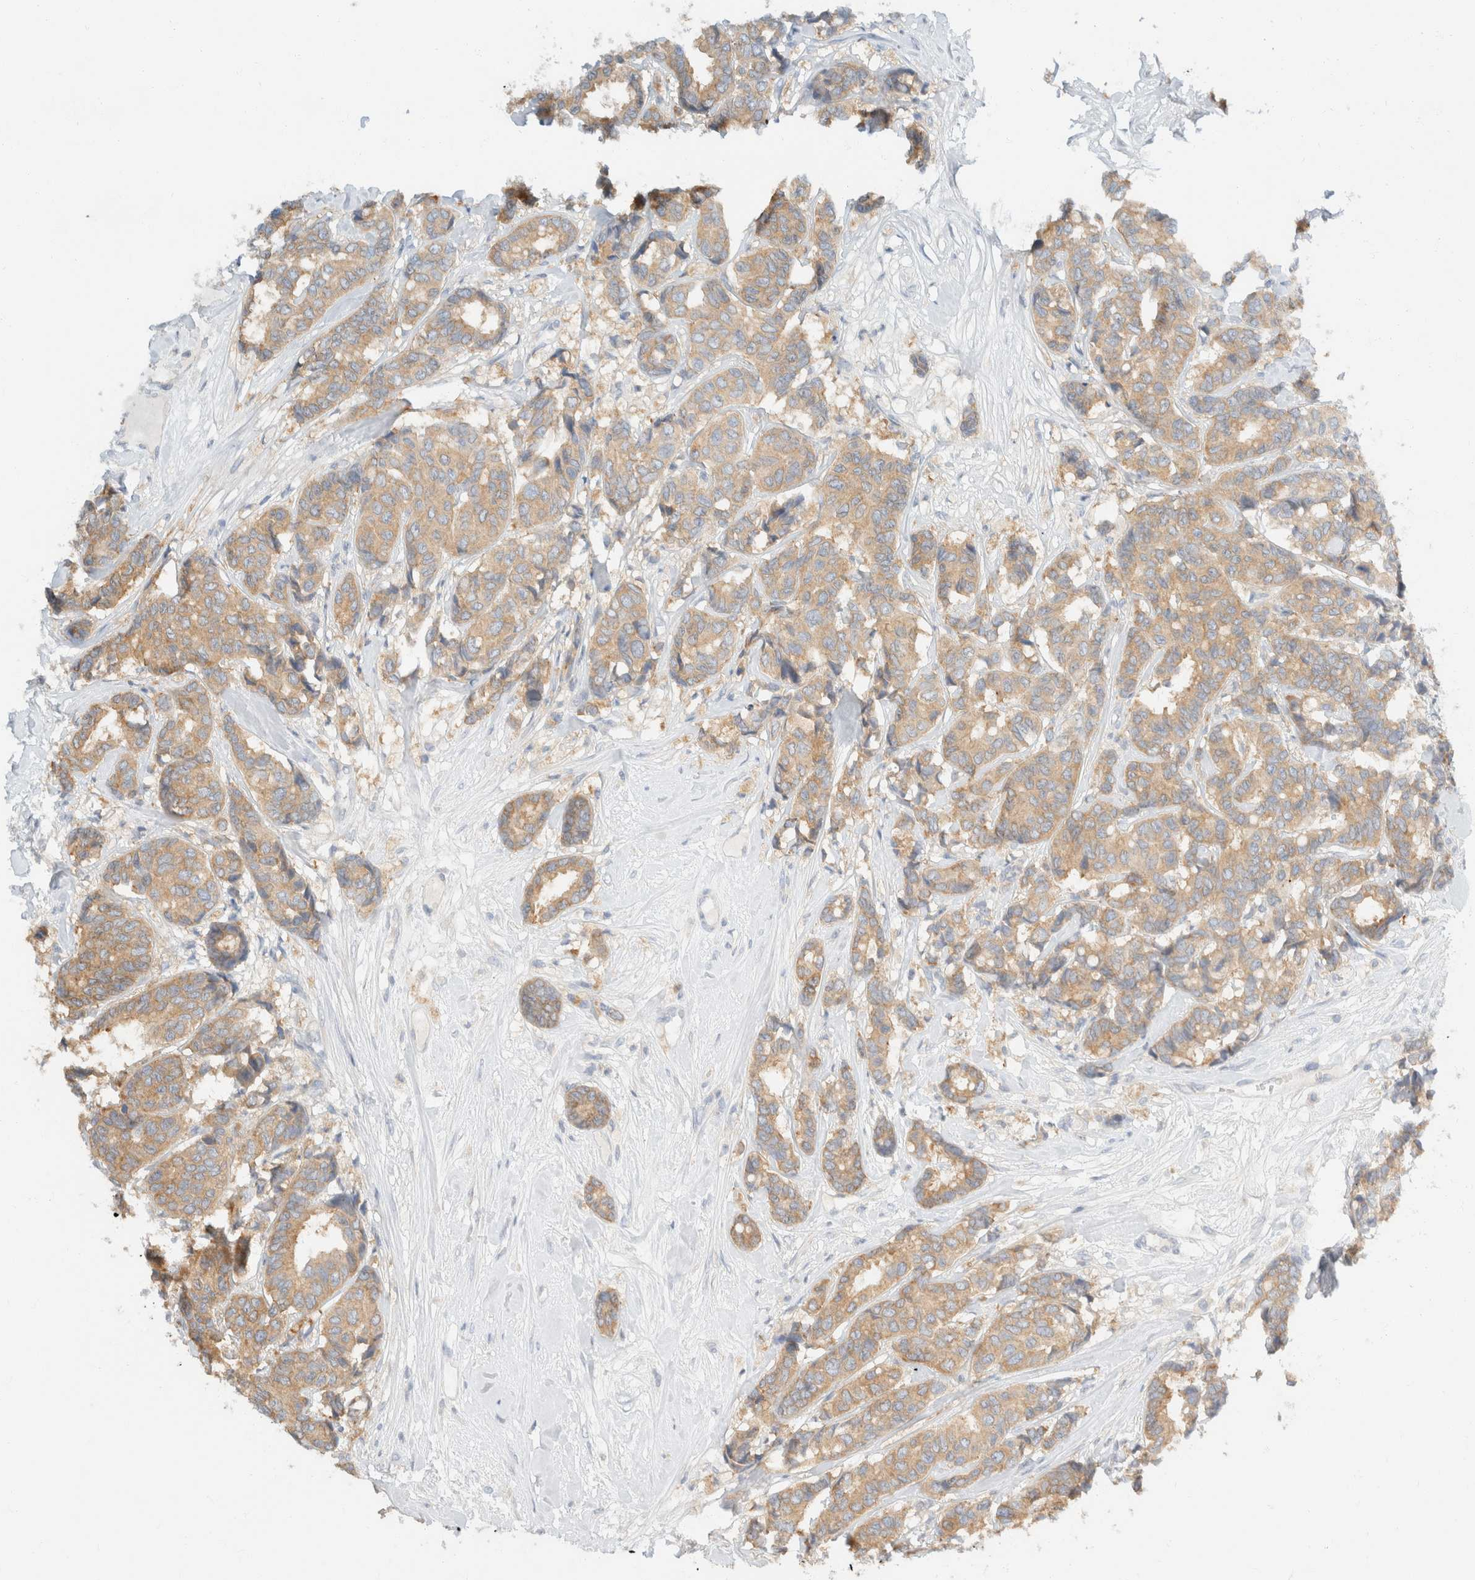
{"staining": {"intensity": "moderate", "quantity": ">75%", "location": "cytoplasmic/membranous"}, "tissue": "breast cancer", "cell_type": "Tumor cells", "image_type": "cancer", "snomed": [{"axis": "morphology", "description": "Duct carcinoma"}, {"axis": "topography", "description": "Breast"}], "caption": "Protein staining of breast infiltrating ductal carcinoma tissue displays moderate cytoplasmic/membranous expression in approximately >75% of tumor cells.", "gene": "SH3GLB2", "patient": {"sex": "female", "age": 87}}